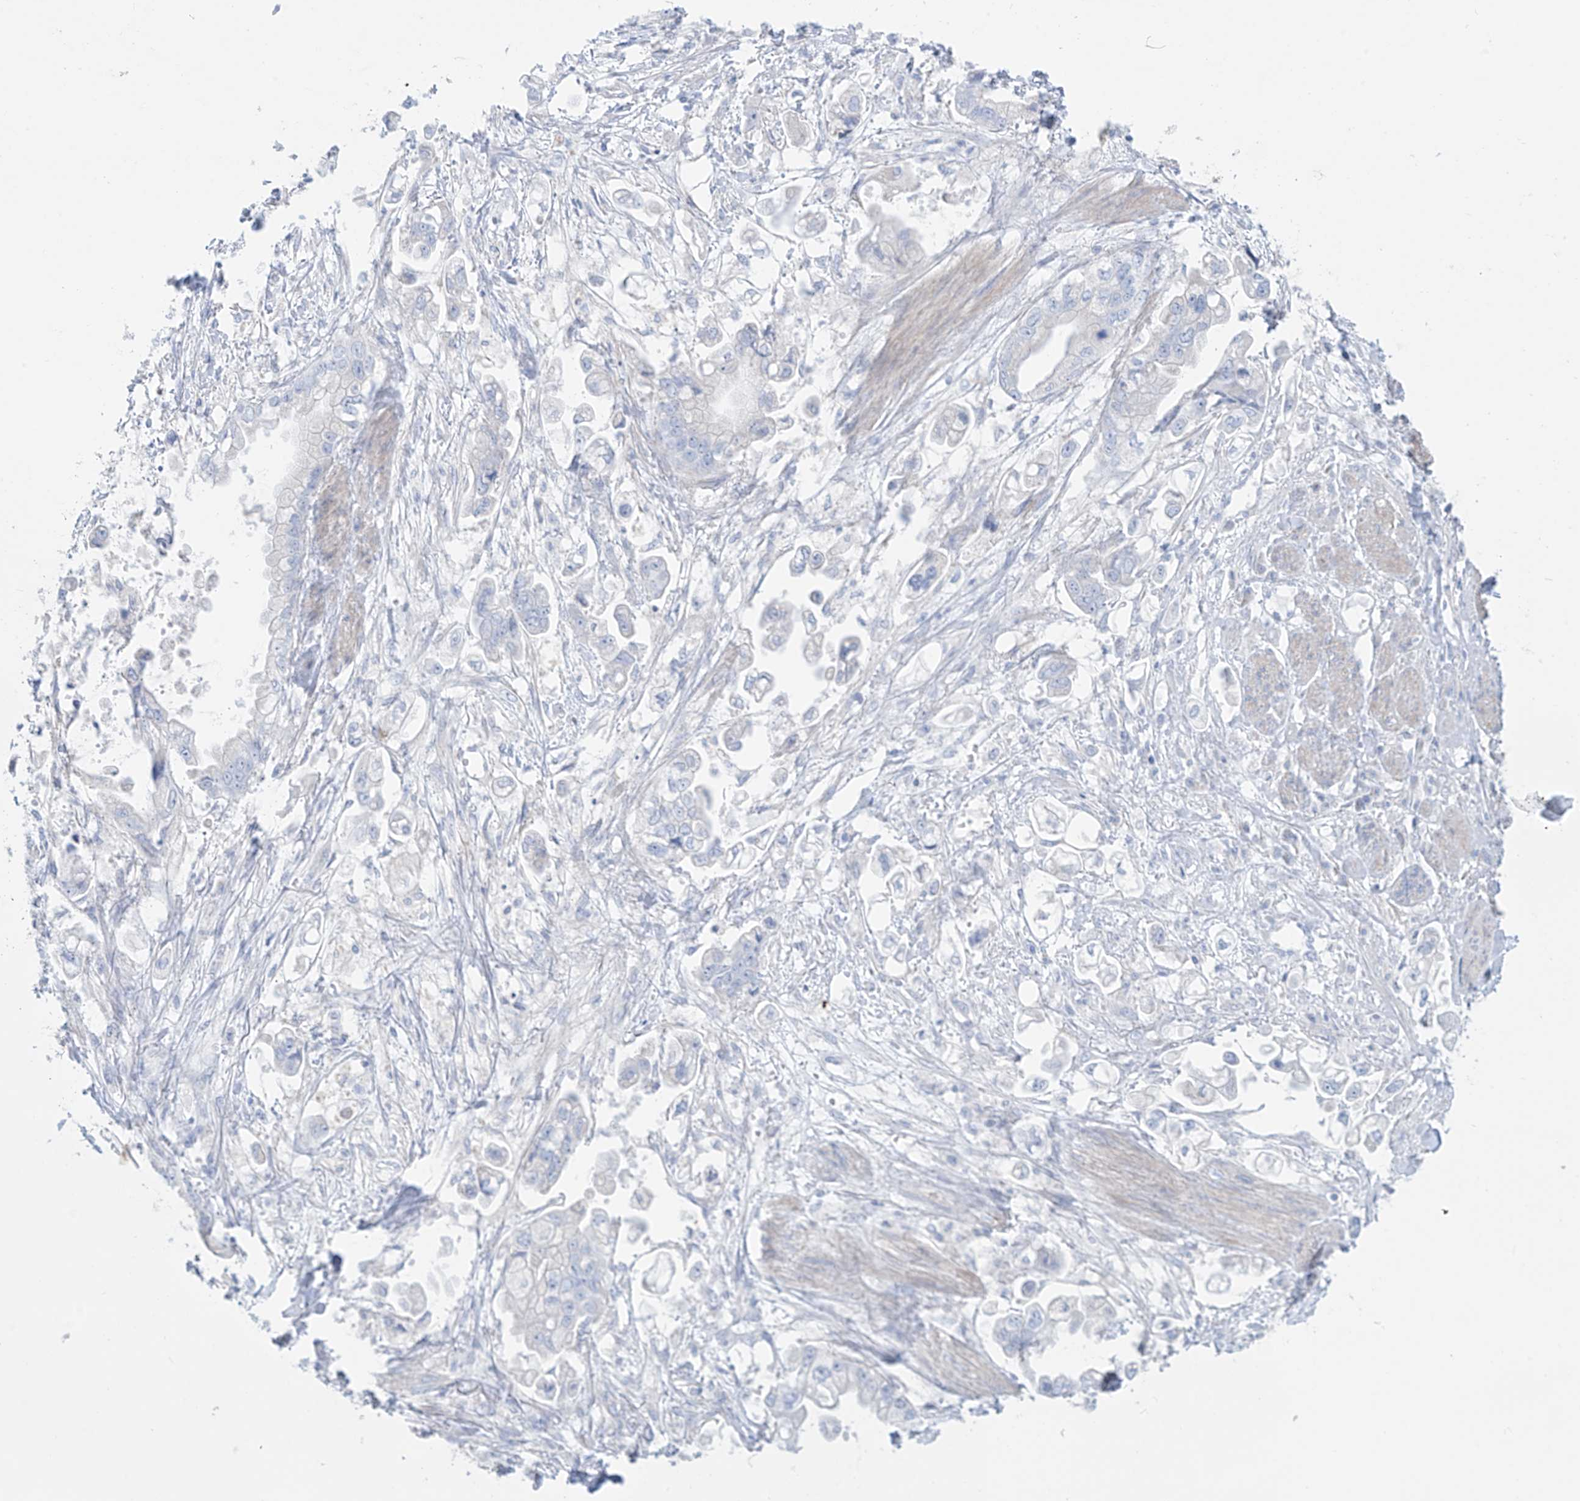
{"staining": {"intensity": "negative", "quantity": "none", "location": "none"}, "tissue": "stomach cancer", "cell_type": "Tumor cells", "image_type": "cancer", "snomed": [{"axis": "morphology", "description": "Adenocarcinoma, NOS"}, {"axis": "topography", "description": "Stomach"}], "caption": "The image displays no significant positivity in tumor cells of stomach cancer. (Stains: DAB (3,3'-diaminobenzidine) immunohistochemistry with hematoxylin counter stain, Microscopy: brightfield microscopy at high magnification).", "gene": "SLC26A3", "patient": {"sex": "male", "age": 62}}